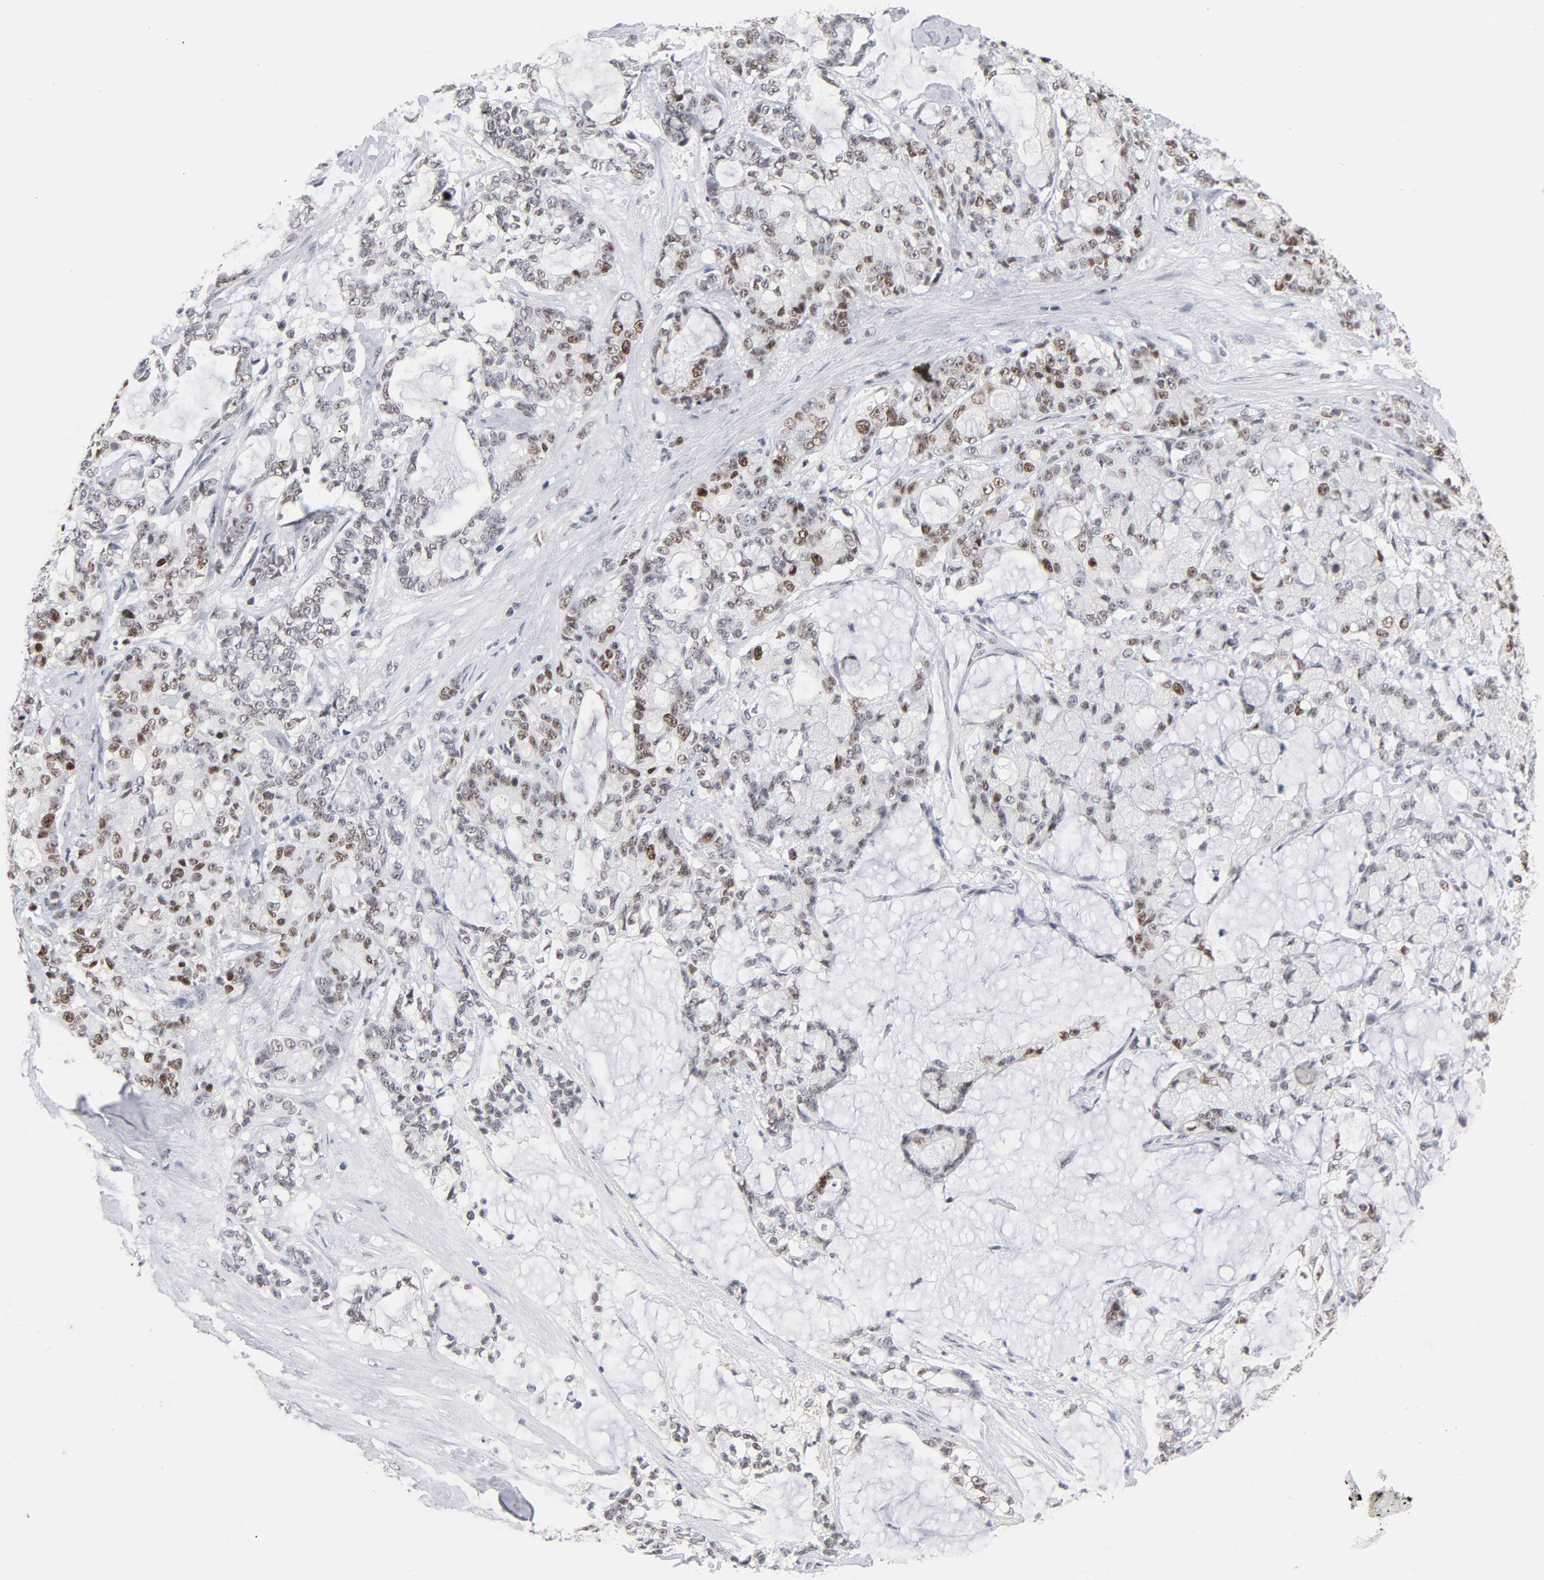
{"staining": {"intensity": "weak", "quantity": "25%-75%", "location": "nuclear"}, "tissue": "pancreatic cancer", "cell_type": "Tumor cells", "image_type": "cancer", "snomed": [{"axis": "morphology", "description": "Adenocarcinoma, NOS"}, {"axis": "topography", "description": "Pancreas"}], "caption": "Protein staining demonstrates weak nuclear expression in approximately 25%-75% of tumor cells in pancreatic cancer. The staining was performed using DAB to visualize the protein expression in brown, while the nuclei were stained in blue with hematoxylin (Magnification: 20x).", "gene": "RFC4", "patient": {"sex": "female", "age": 73}}